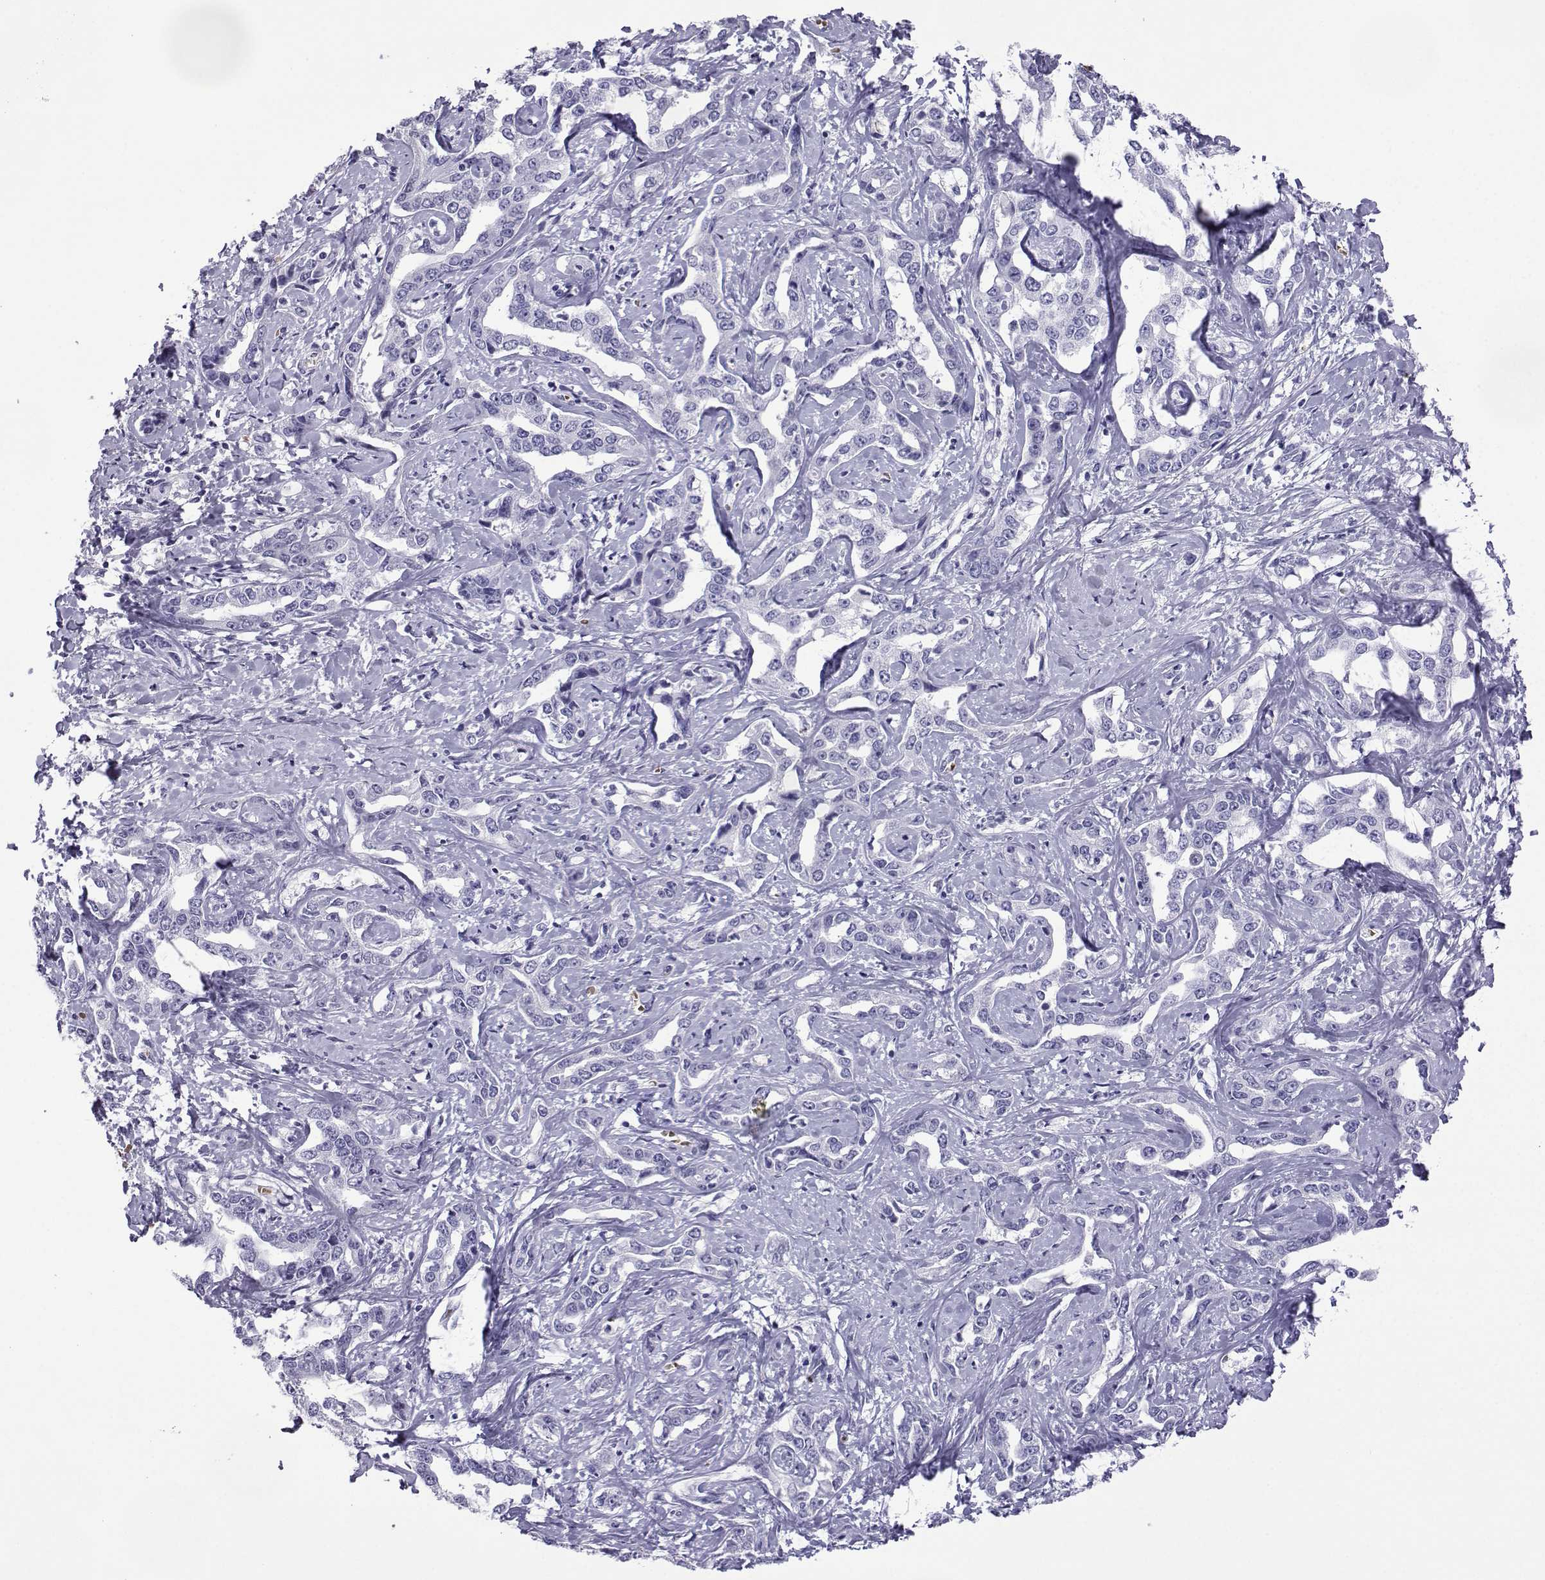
{"staining": {"intensity": "negative", "quantity": "none", "location": "none"}, "tissue": "liver cancer", "cell_type": "Tumor cells", "image_type": "cancer", "snomed": [{"axis": "morphology", "description": "Cholangiocarcinoma"}, {"axis": "topography", "description": "Liver"}], "caption": "The IHC histopathology image has no significant staining in tumor cells of liver cancer tissue.", "gene": "TRIM46", "patient": {"sex": "male", "age": 59}}